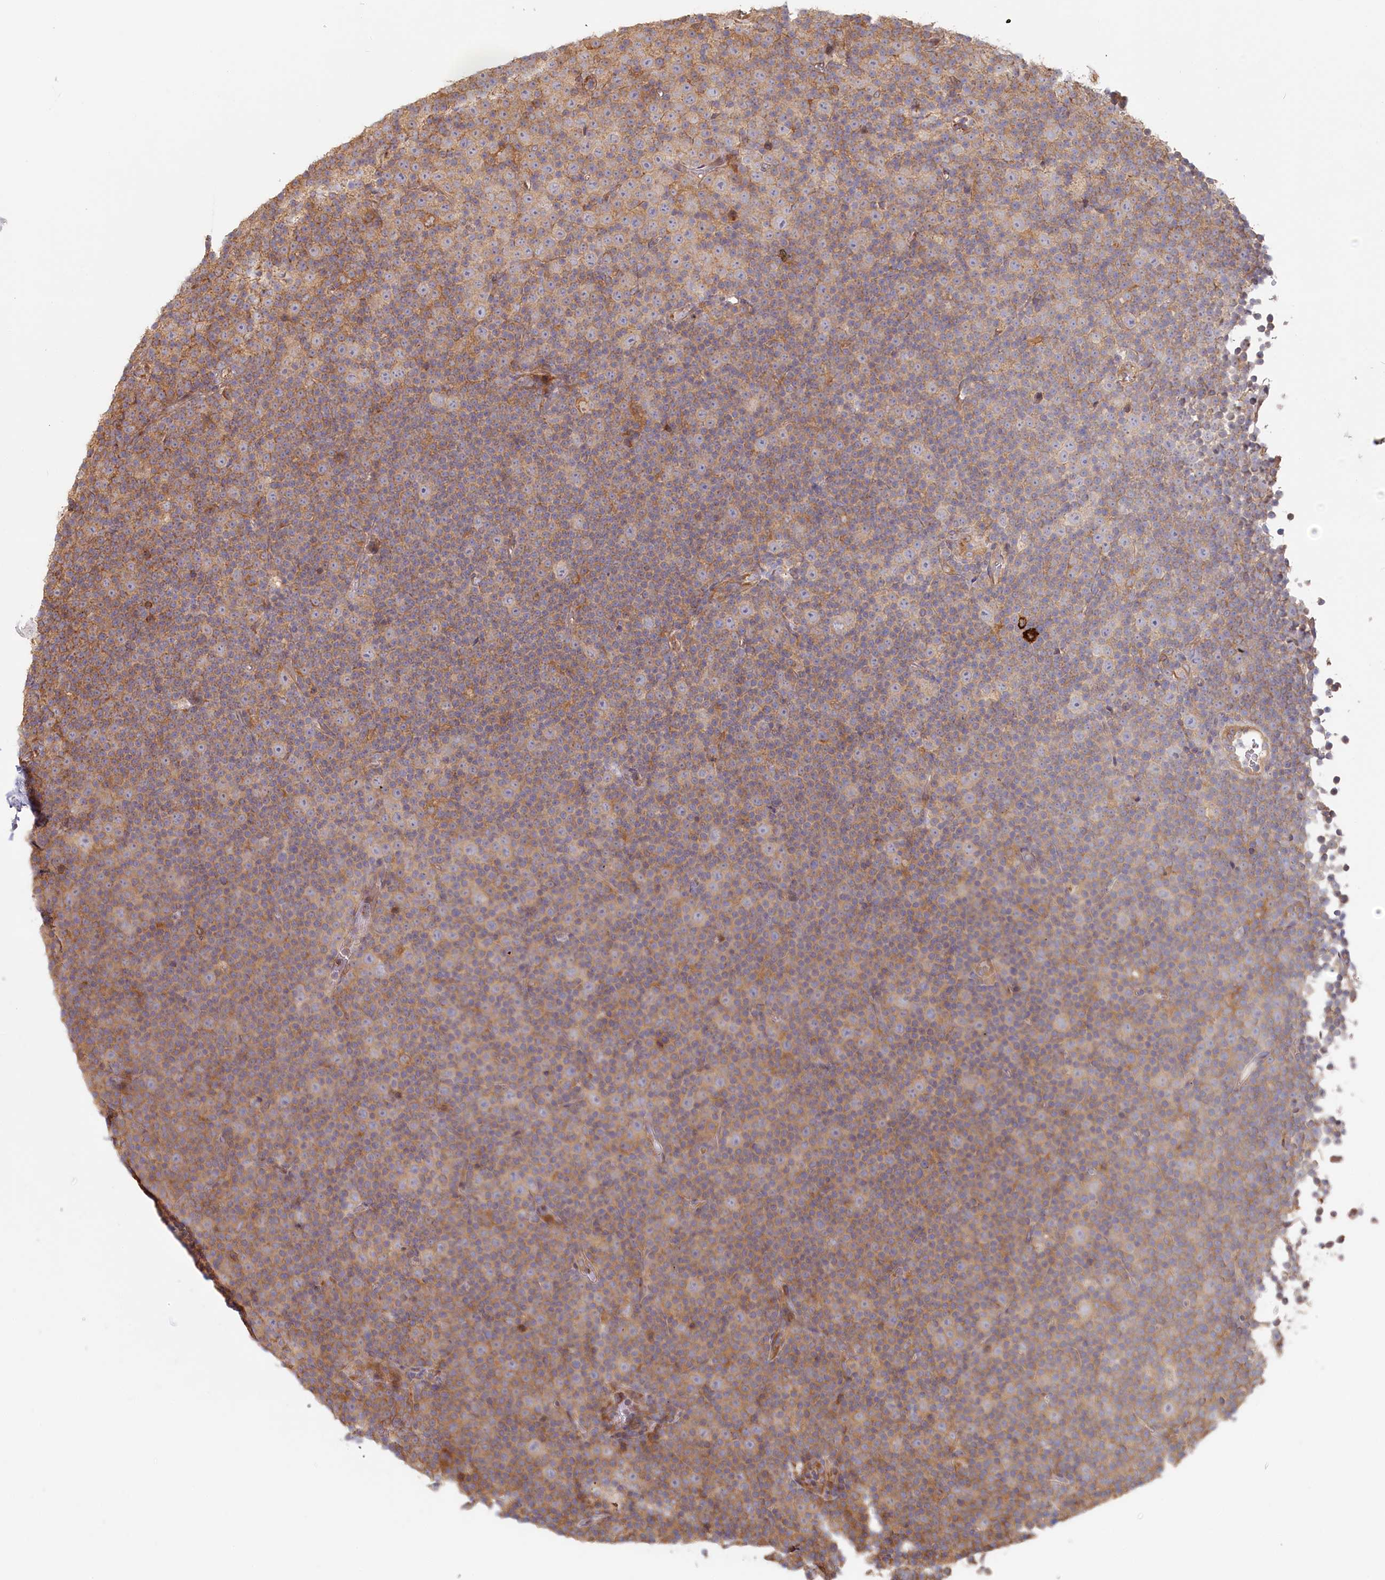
{"staining": {"intensity": "moderate", "quantity": "25%-75%", "location": "cytoplasmic/membranous"}, "tissue": "lymphoma", "cell_type": "Tumor cells", "image_type": "cancer", "snomed": [{"axis": "morphology", "description": "Malignant lymphoma, non-Hodgkin's type, Low grade"}, {"axis": "topography", "description": "Lymph node"}], "caption": "High-power microscopy captured an immunohistochemistry (IHC) image of lymphoma, revealing moderate cytoplasmic/membranous expression in approximately 25%-75% of tumor cells. (DAB IHC, brown staining for protein, blue staining for nuclei).", "gene": "HAL", "patient": {"sex": "female", "age": 67}}